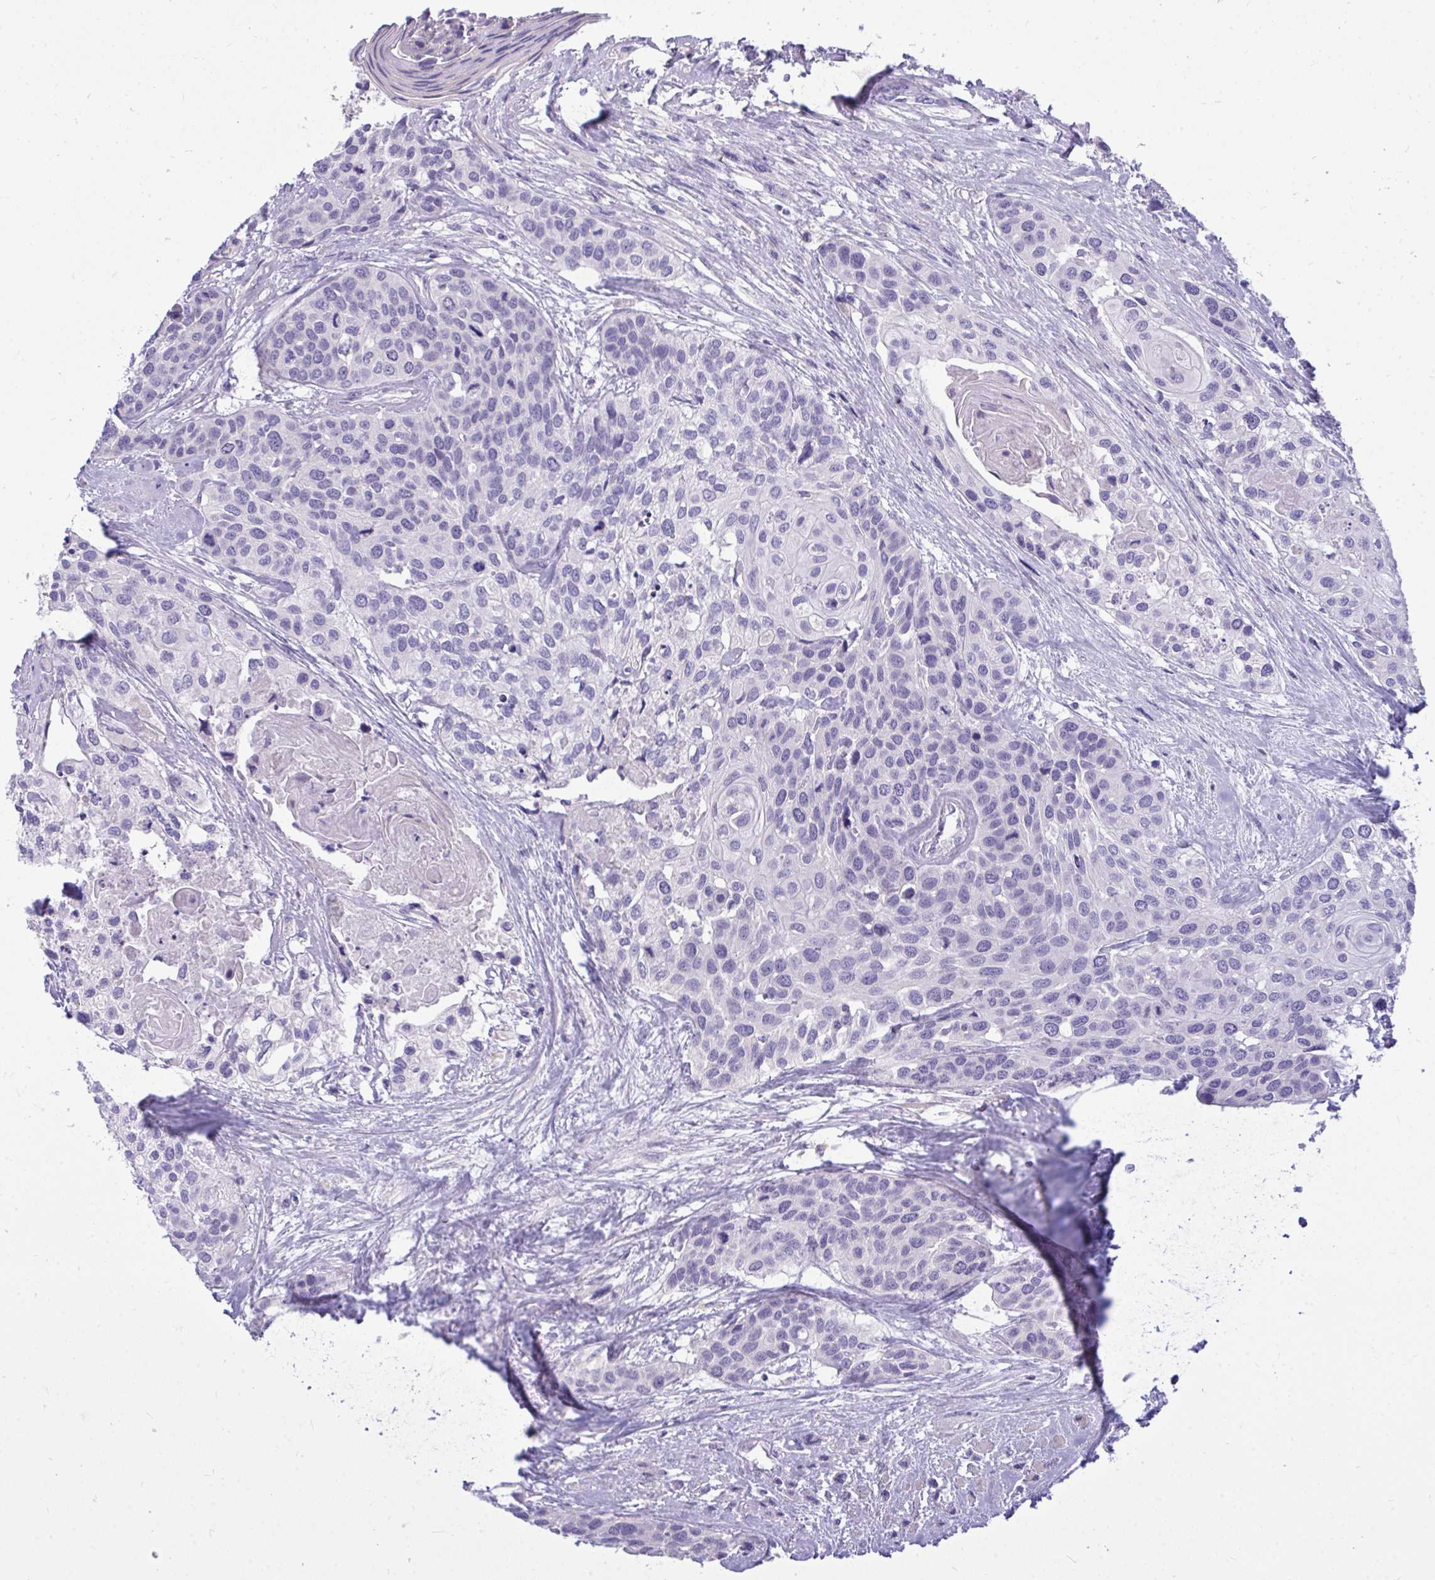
{"staining": {"intensity": "negative", "quantity": "none", "location": "none"}, "tissue": "head and neck cancer", "cell_type": "Tumor cells", "image_type": "cancer", "snomed": [{"axis": "morphology", "description": "Squamous cell carcinoma, NOS"}, {"axis": "topography", "description": "Head-Neck"}], "caption": "The photomicrograph exhibits no staining of tumor cells in head and neck cancer (squamous cell carcinoma).", "gene": "HMBOX1", "patient": {"sex": "female", "age": 50}}